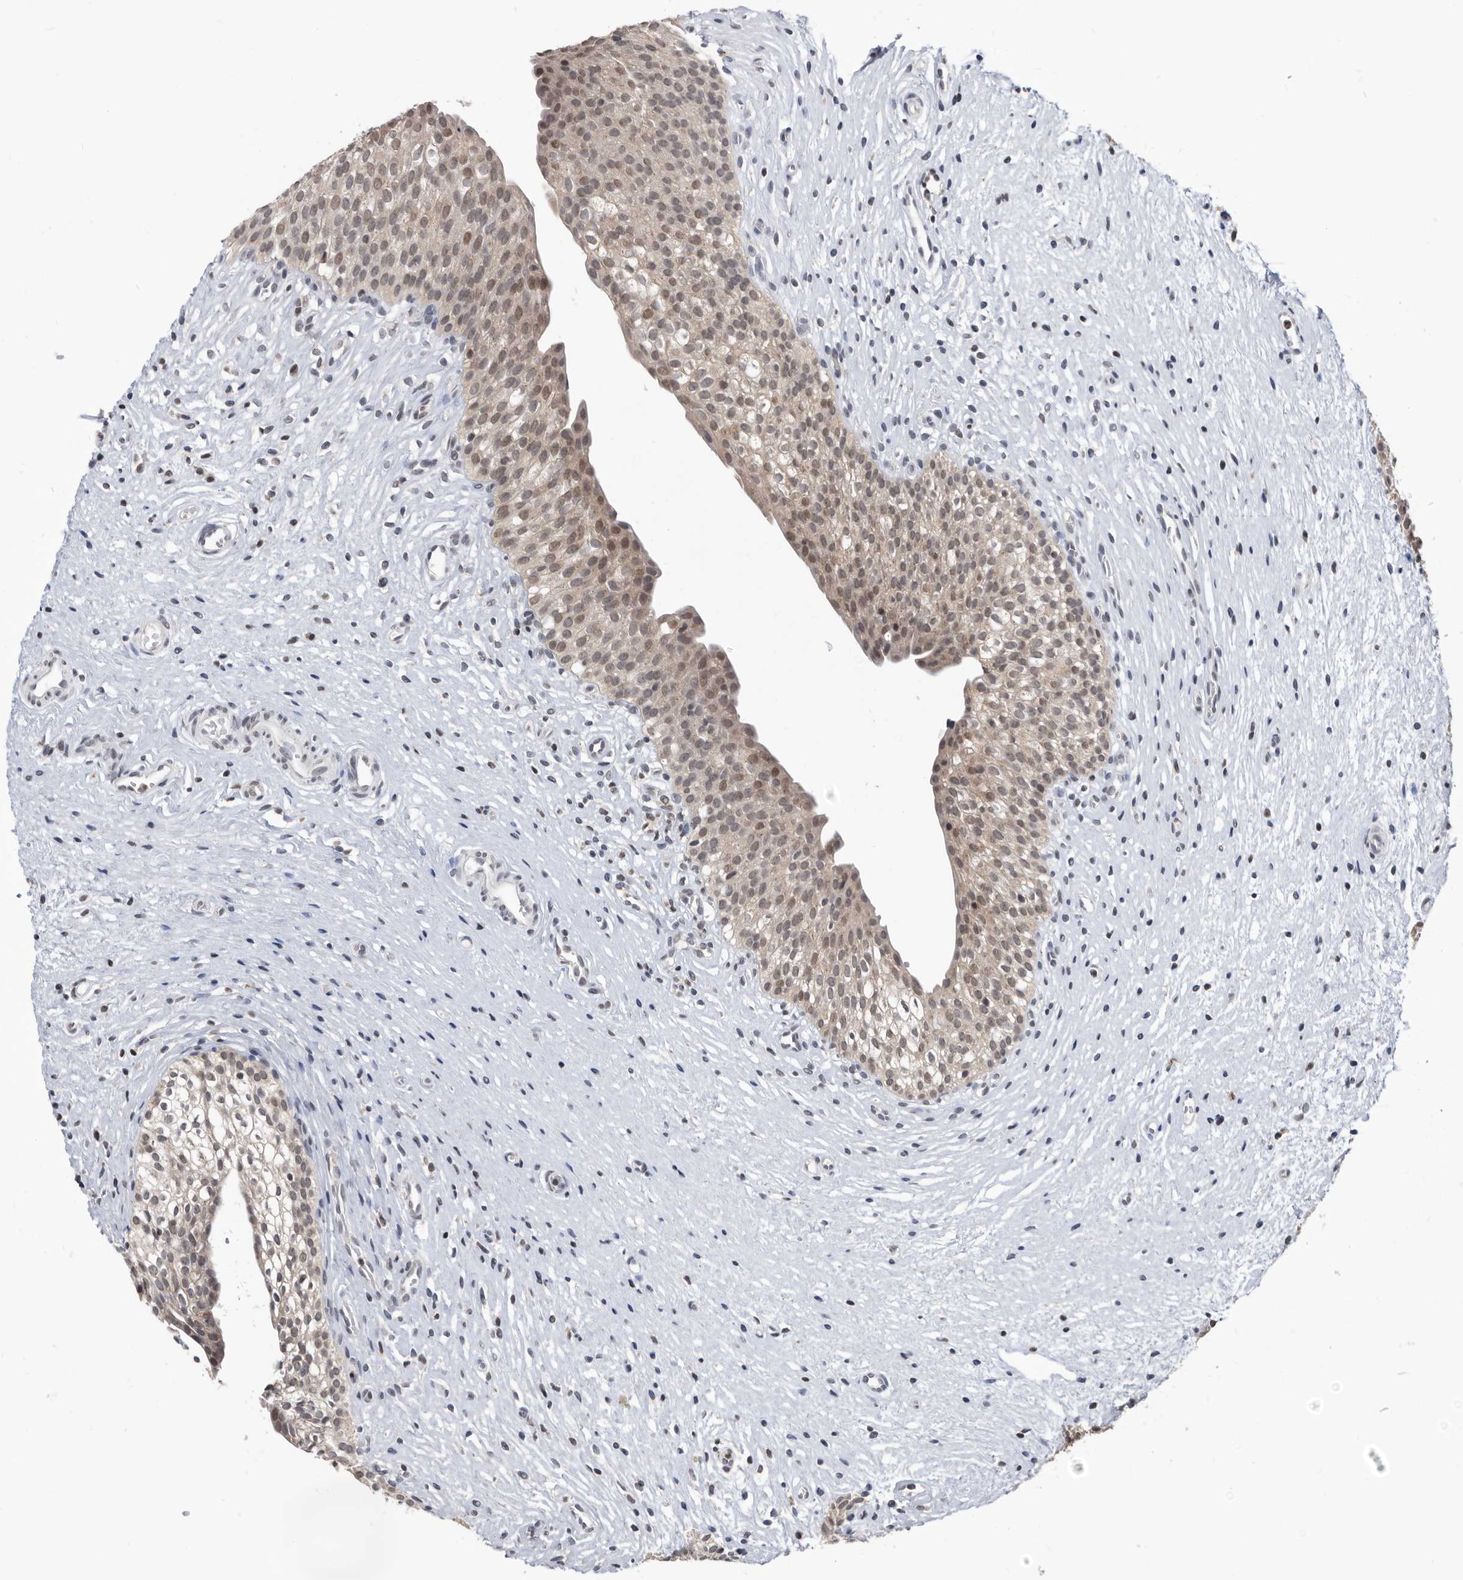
{"staining": {"intensity": "moderate", "quantity": ">75%", "location": "cytoplasmic/membranous,nuclear"}, "tissue": "urinary bladder", "cell_type": "Urothelial cells", "image_type": "normal", "snomed": [{"axis": "morphology", "description": "Normal tissue, NOS"}, {"axis": "topography", "description": "Urinary bladder"}], "caption": "A high-resolution histopathology image shows IHC staining of unremarkable urinary bladder, which exhibits moderate cytoplasmic/membranous,nuclear positivity in approximately >75% of urothelial cells.", "gene": "TSTD1", "patient": {"sex": "male", "age": 1}}